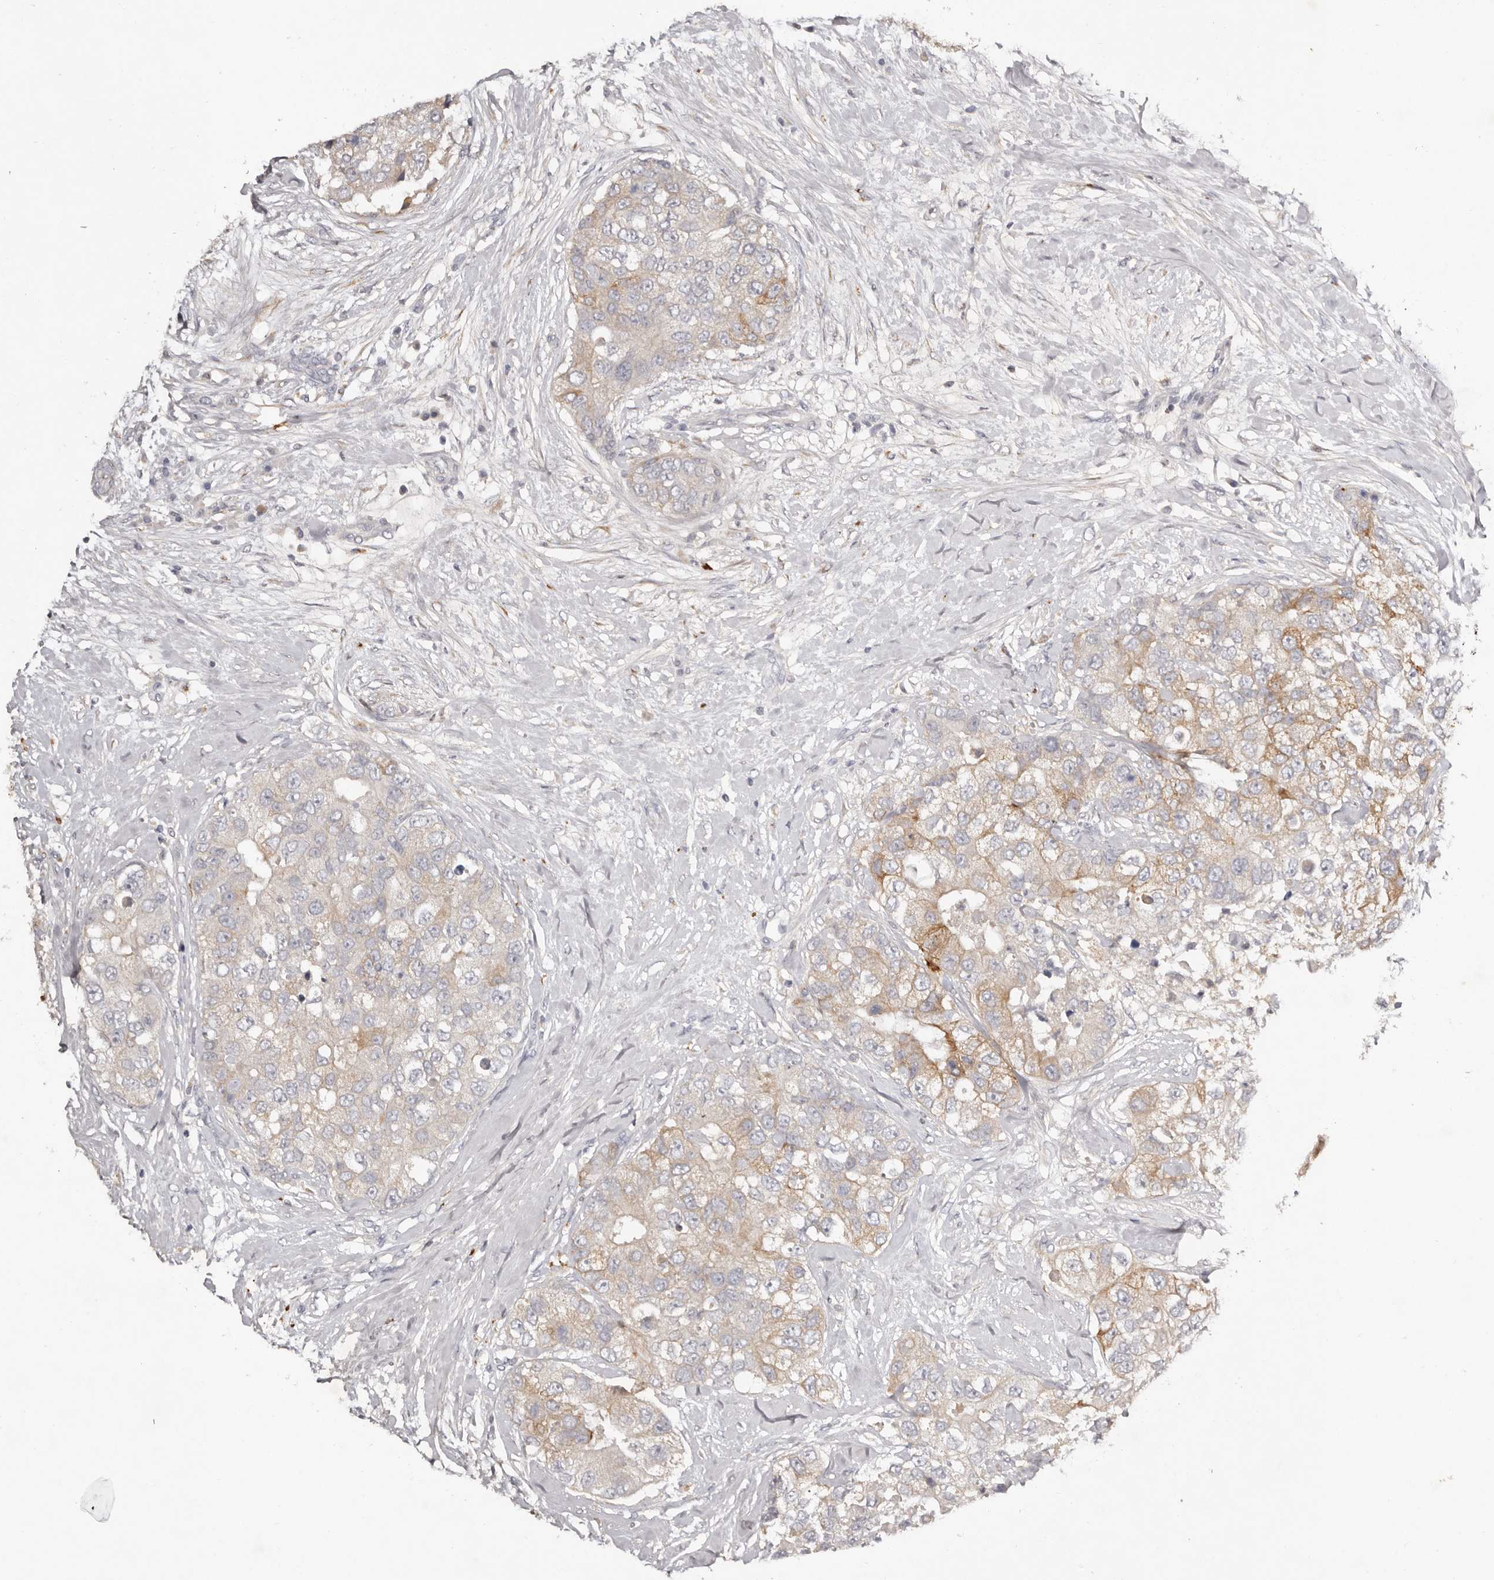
{"staining": {"intensity": "moderate", "quantity": "<25%", "location": "cytoplasmic/membranous"}, "tissue": "breast cancer", "cell_type": "Tumor cells", "image_type": "cancer", "snomed": [{"axis": "morphology", "description": "Duct carcinoma"}, {"axis": "topography", "description": "Breast"}], "caption": "Breast cancer stained with immunohistochemistry (IHC) demonstrates moderate cytoplasmic/membranous staining in about <25% of tumor cells. Using DAB (brown) and hematoxylin (blue) stains, captured at high magnification using brightfield microscopy.", "gene": "SCUBE2", "patient": {"sex": "female", "age": 62}}